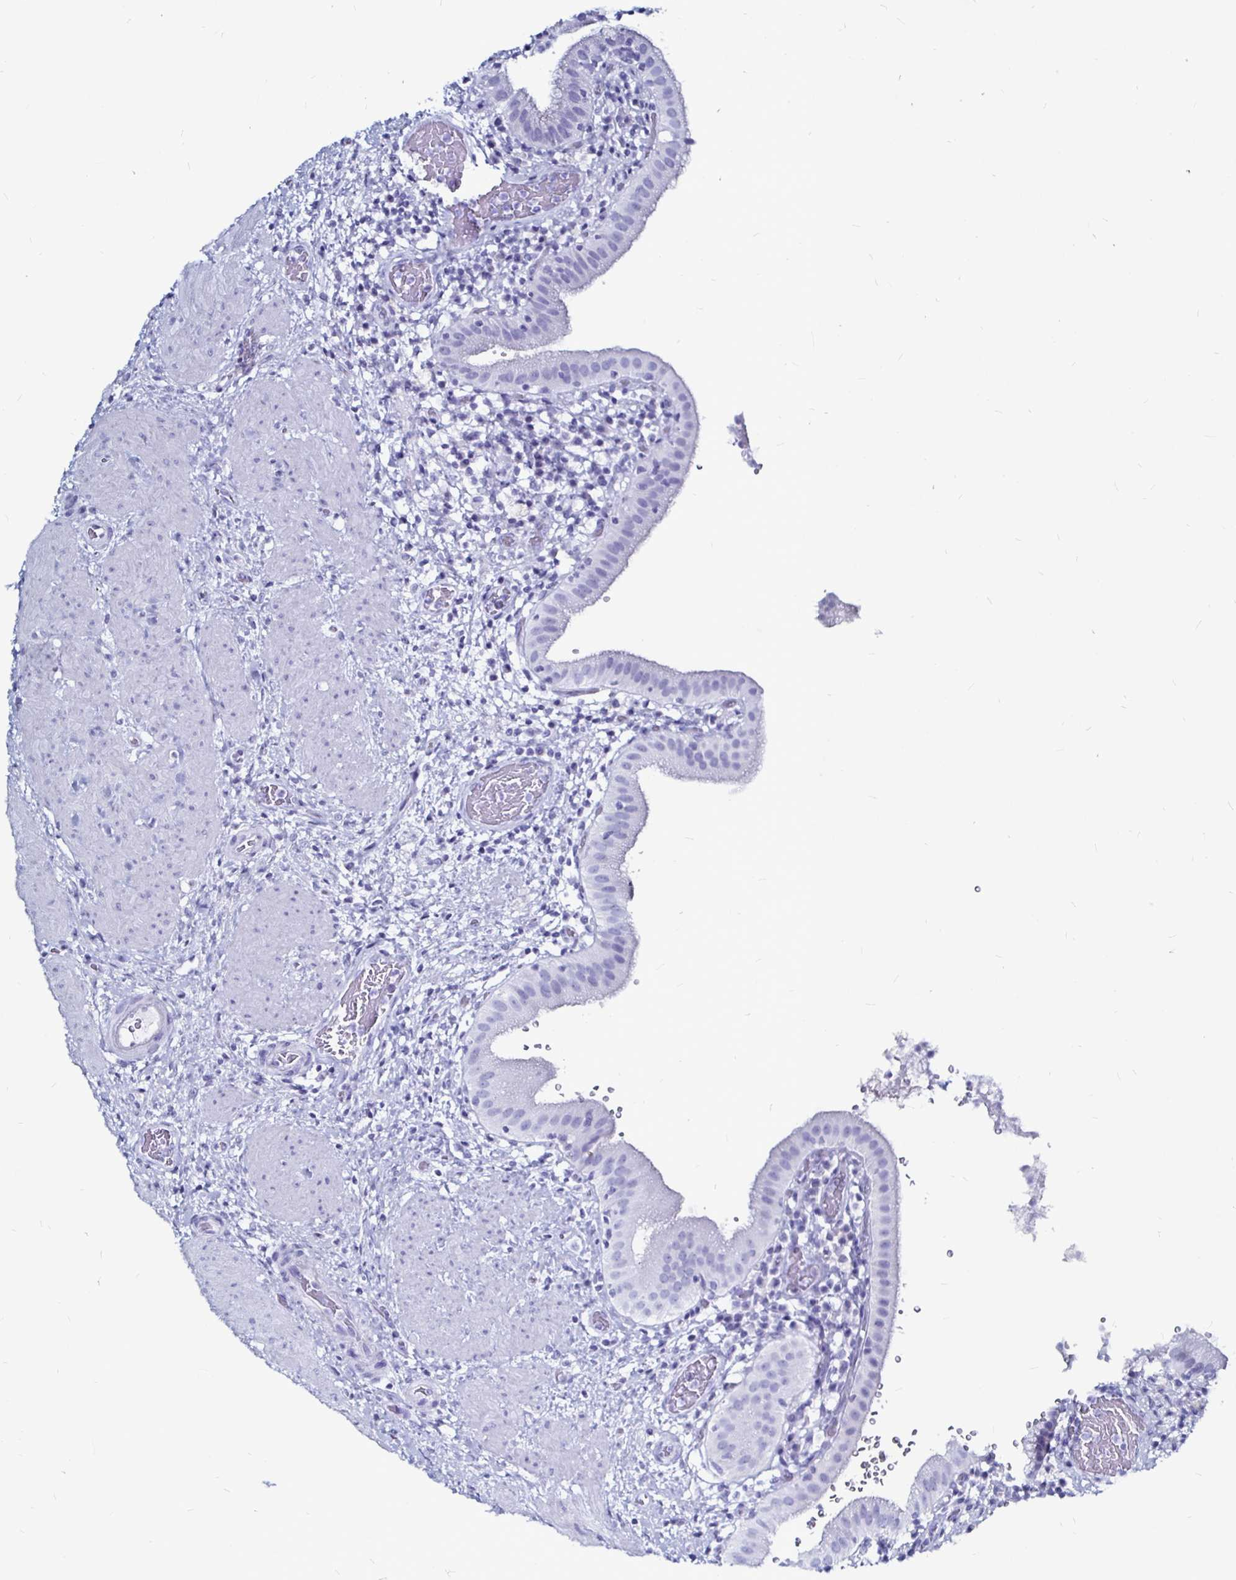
{"staining": {"intensity": "negative", "quantity": "none", "location": "none"}, "tissue": "gallbladder", "cell_type": "Glandular cells", "image_type": "normal", "snomed": [{"axis": "morphology", "description": "Normal tissue, NOS"}, {"axis": "topography", "description": "Gallbladder"}], "caption": "The photomicrograph displays no significant staining in glandular cells of gallbladder. The staining was performed using DAB (3,3'-diaminobenzidine) to visualize the protein expression in brown, while the nuclei were stained in blue with hematoxylin (Magnification: 20x).", "gene": "LUZP4", "patient": {"sex": "male", "age": 26}}